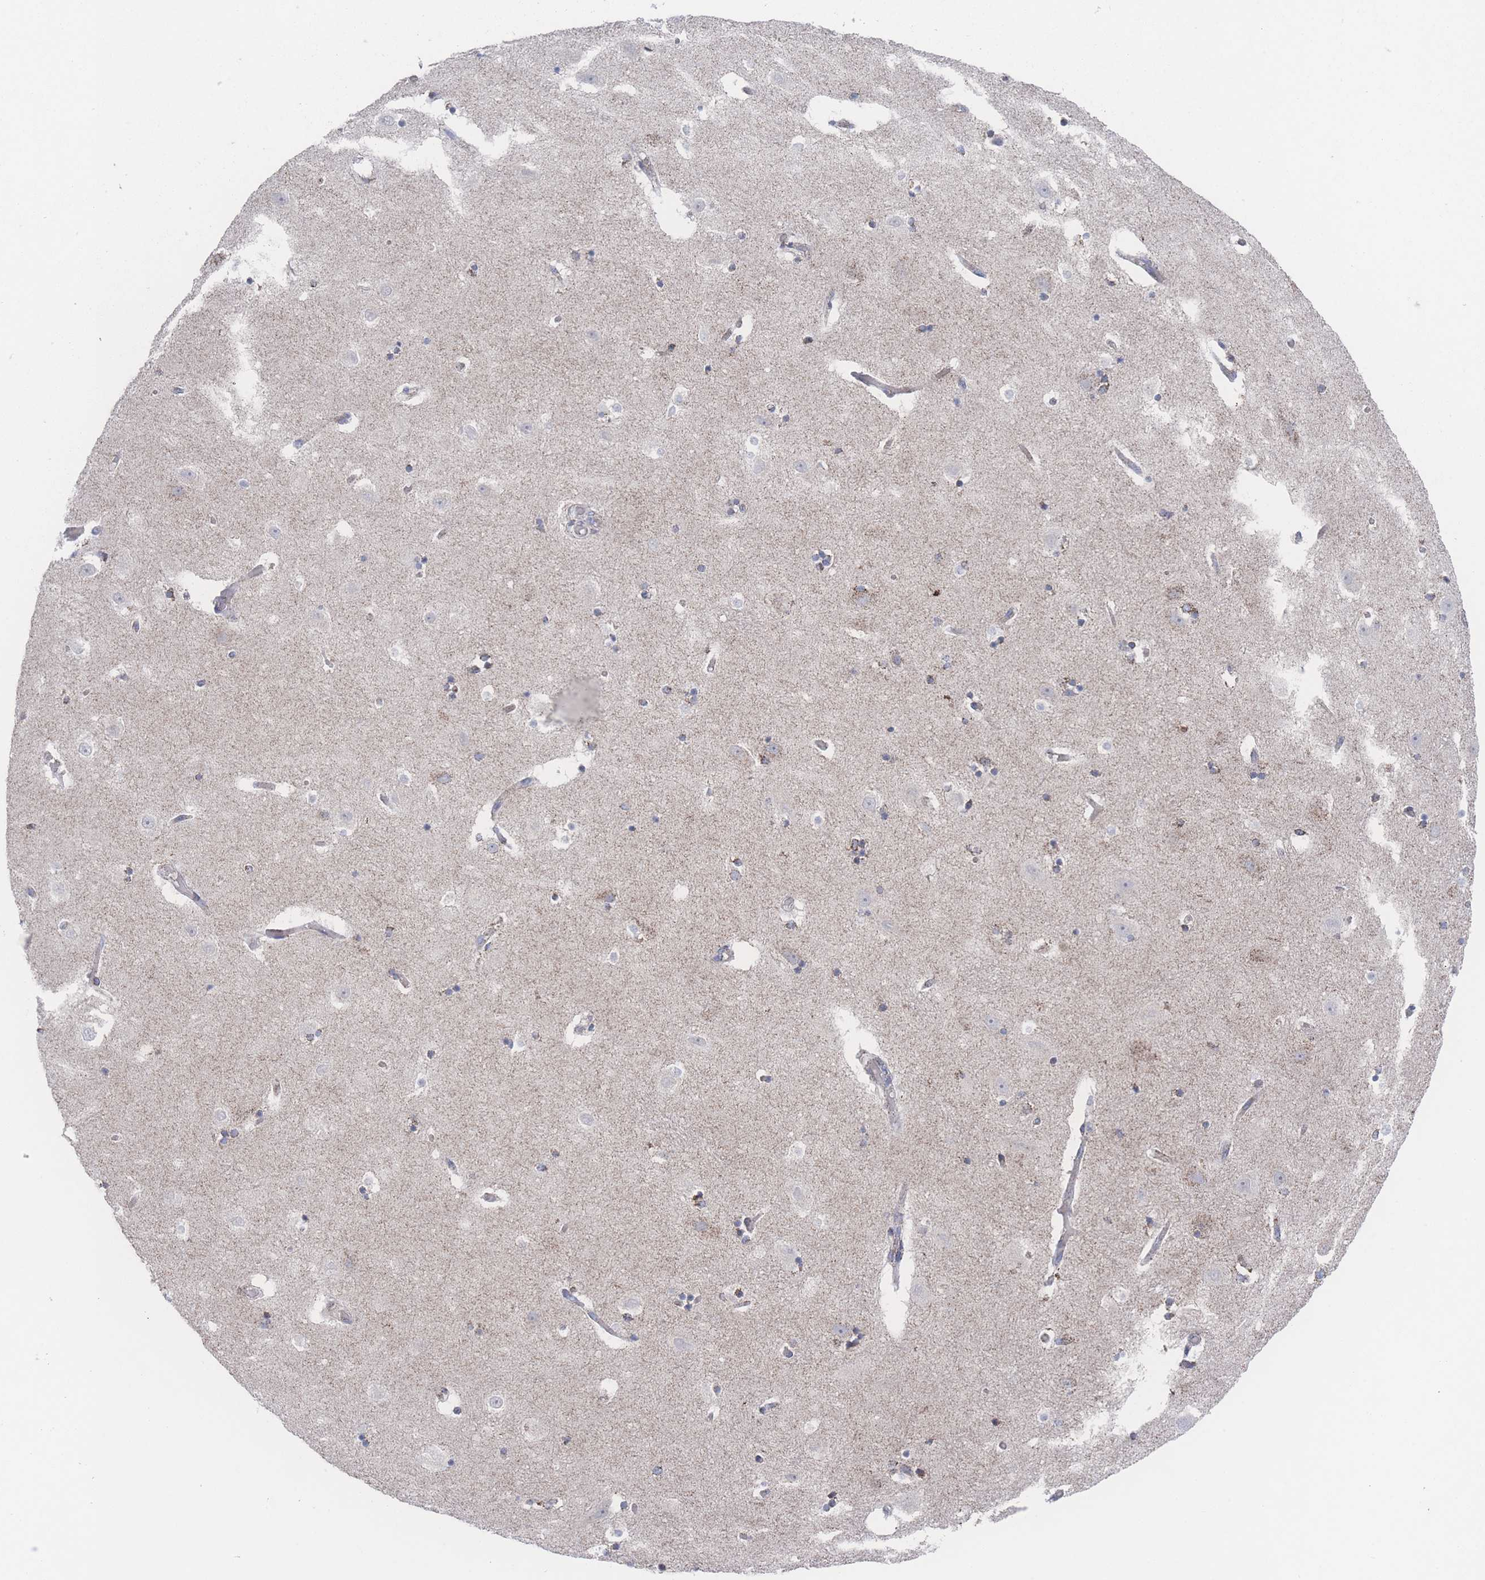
{"staining": {"intensity": "weak", "quantity": "<25%", "location": "cytoplasmic/membranous"}, "tissue": "hippocampus", "cell_type": "Glial cells", "image_type": "normal", "snomed": [{"axis": "morphology", "description": "Normal tissue, NOS"}, {"axis": "topography", "description": "Hippocampus"}], "caption": "Immunohistochemistry photomicrograph of benign hippocampus: hippocampus stained with DAB (3,3'-diaminobenzidine) exhibits no significant protein positivity in glial cells. (Stains: DAB (3,3'-diaminobenzidine) immunohistochemistry with hematoxylin counter stain, Microscopy: brightfield microscopy at high magnification).", "gene": "PEX14", "patient": {"sex": "female", "age": 52}}